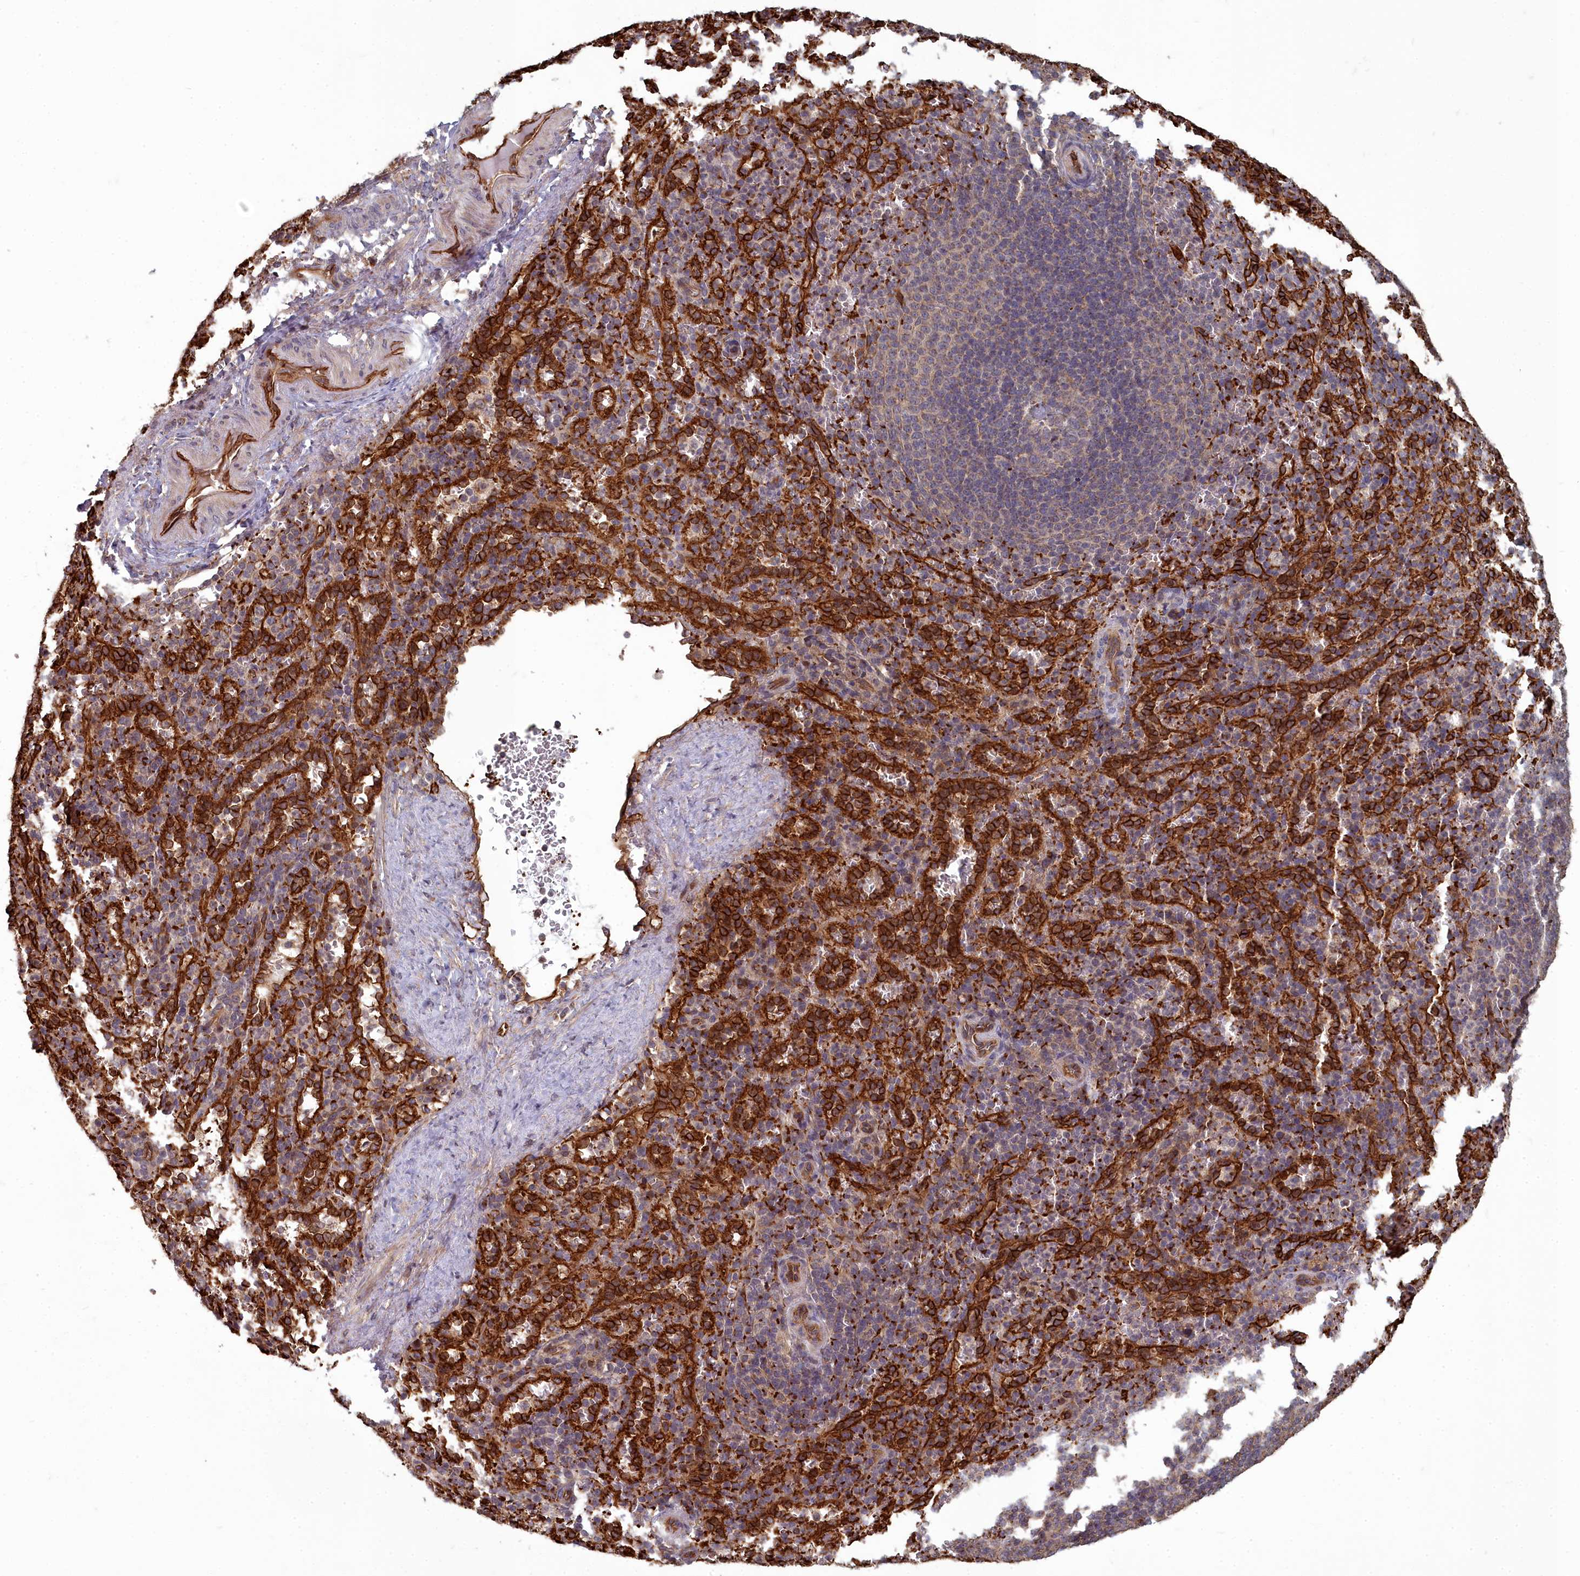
{"staining": {"intensity": "negative", "quantity": "none", "location": "none"}, "tissue": "spleen", "cell_type": "Cells in red pulp", "image_type": "normal", "snomed": [{"axis": "morphology", "description": "Normal tissue, NOS"}, {"axis": "topography", "description": "Spleen"}], "caption": "Immunohistochemistry (IHC) of normal human spleen reveals no staining in cells in red pulp.", "gene": "TSPYL4", "patient": {"sex": "female", "age": 21}}